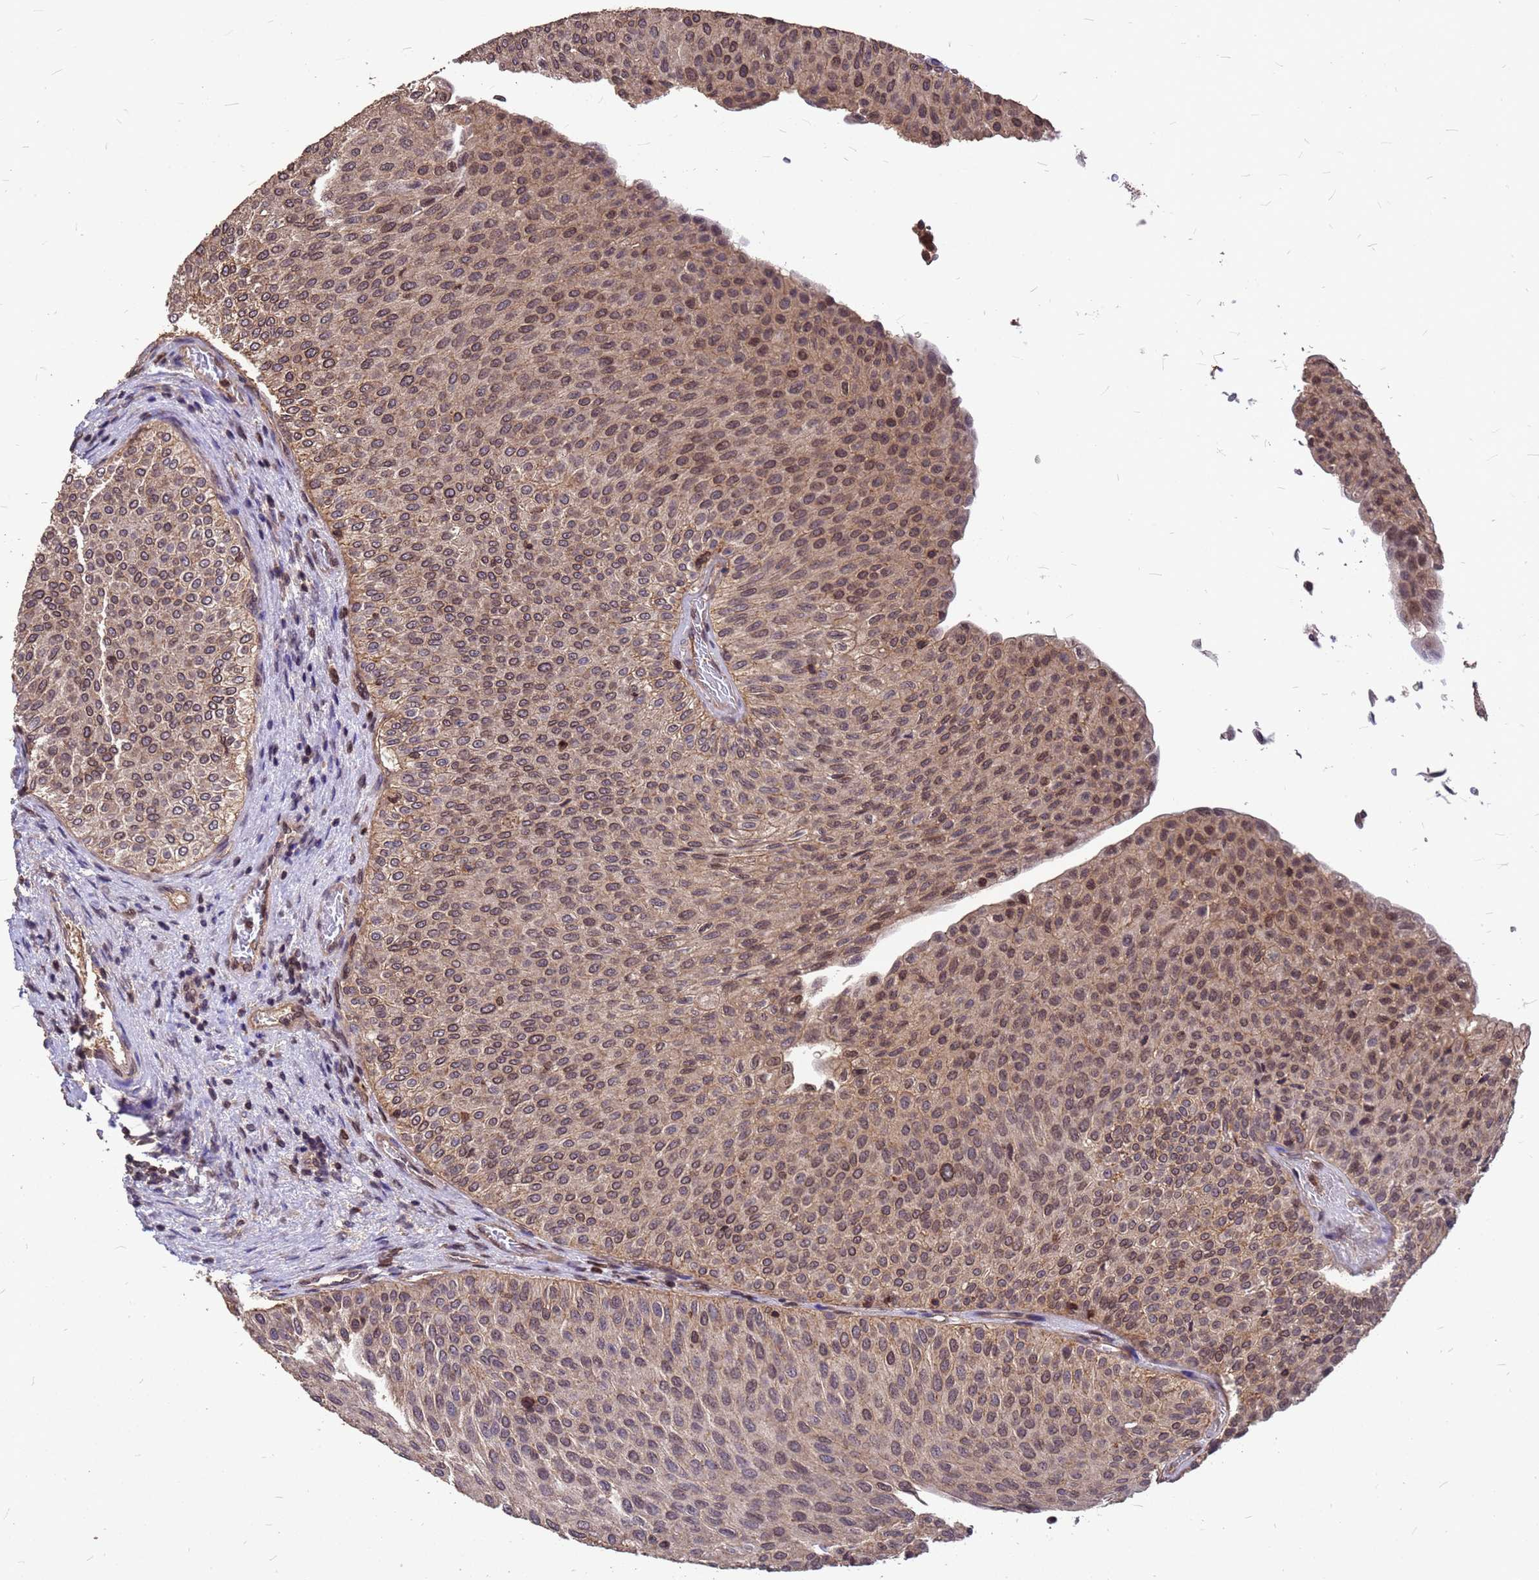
{"staining": {"intensity": "moderate", "quantity": "25%-75%", "location": "cytoplasmic/membranous,nuclear"}, "tissue": "urothelial cancer", "cell_type": "Tumor cells", "image_type": "cancer", "snomed": [{"axis": "morphology", "description": "Urothelial carcinoma, Low grade"}, {"axis": "topography", "description": "Urinary bladder"}], "caption": "Protein expression analysis of human urothelial carcinoma (low-grade) reveals moderate cytoplasmic/membranous and nuclear expression in about 25%-75% of tumor cells.", "gene": "C1orf35", "patient": {"sex": "male", "age": 78}}